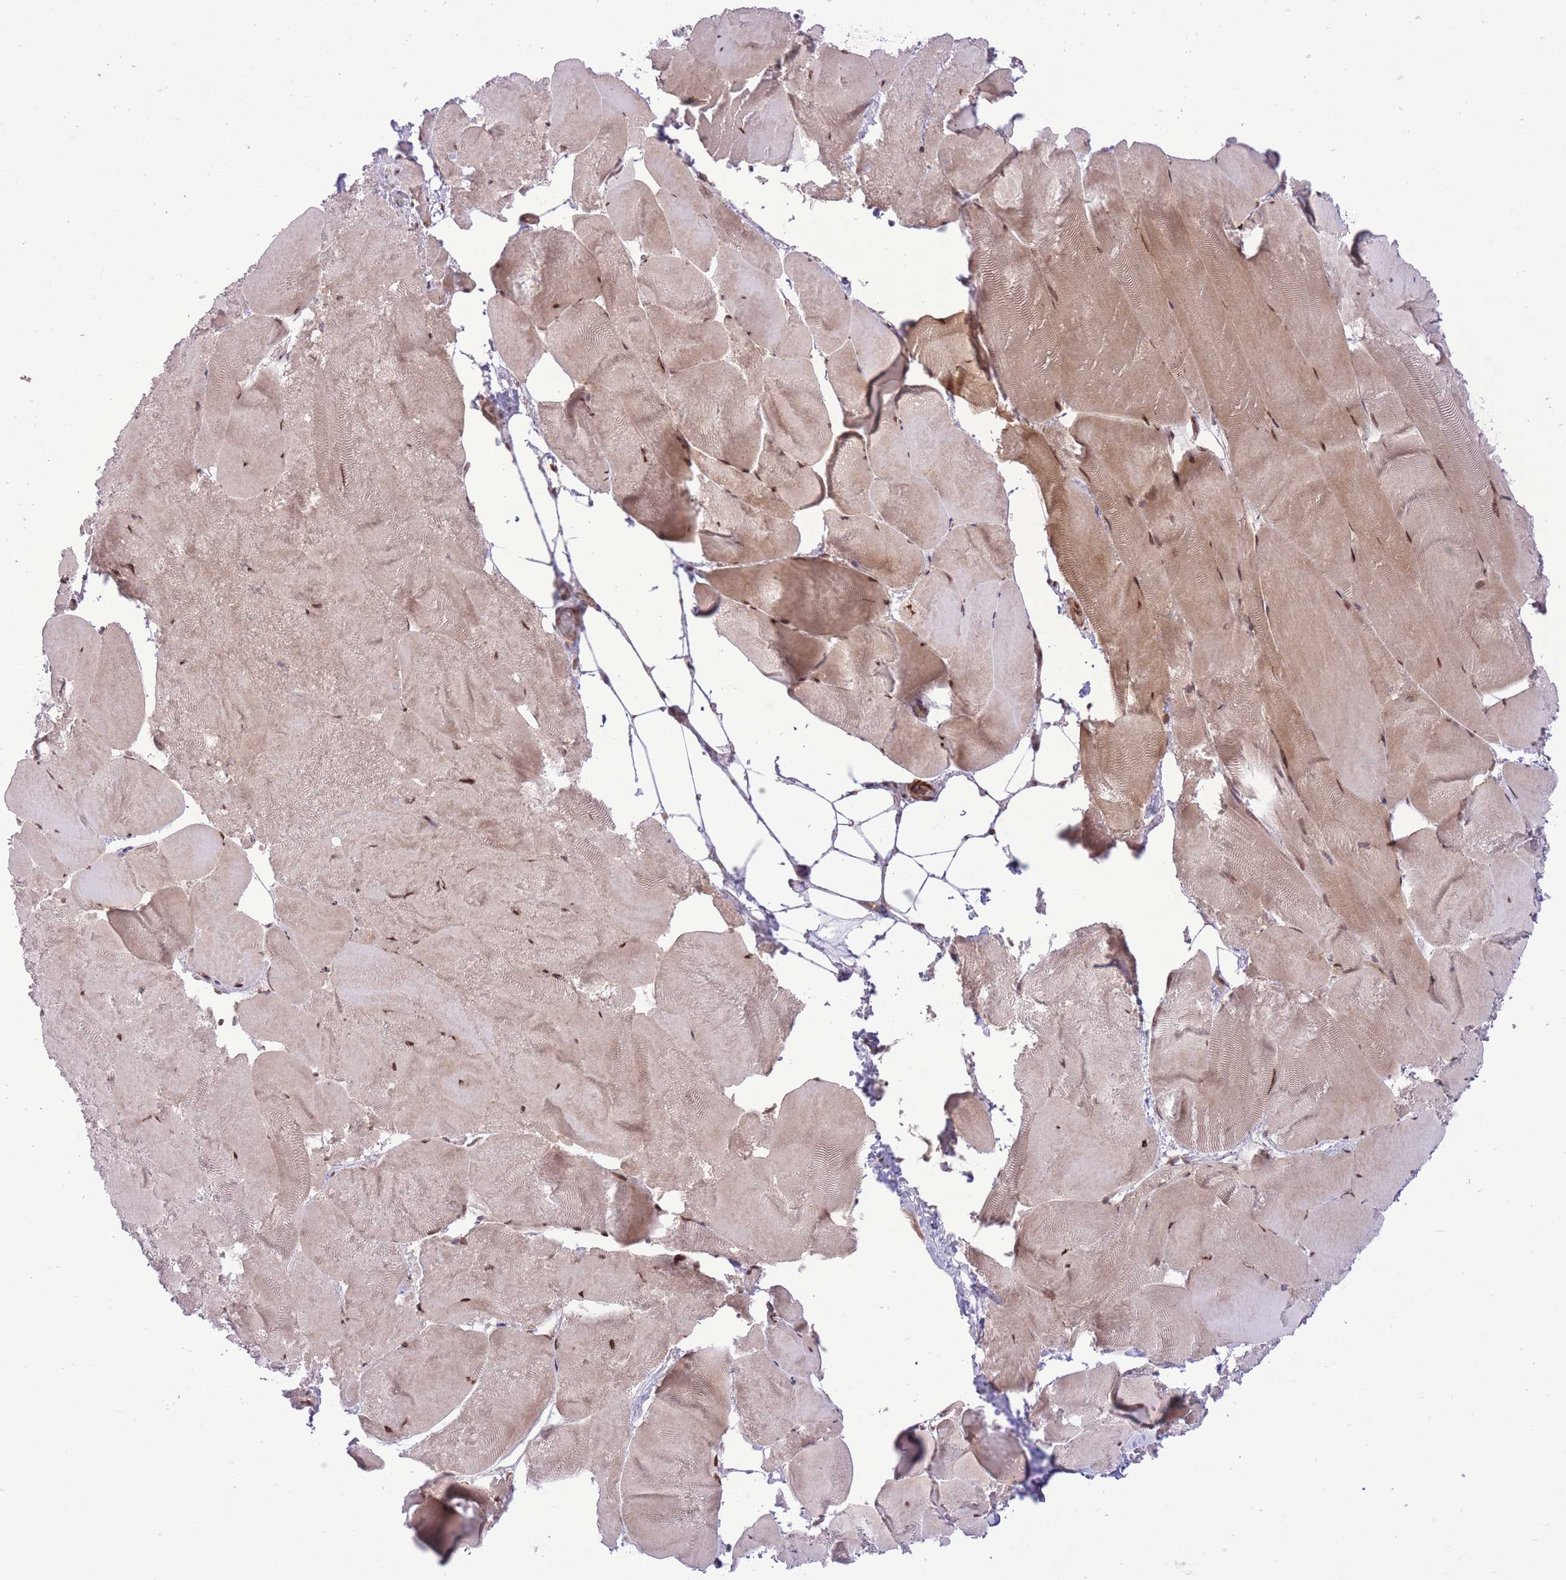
{"staining": {"intensity": "strong", "quantity": "25%-75%", "location": "cytoplasmic/membranous"}, "tissue": "skeletal muscle", "cell_type": "Myocytes", "image_type": "normal", "snomed": [{"axis": "morphology", "description": "Normal tissue, NOS"}, {"axis": "topography", "description": "Skeletal muscle"}], "caption": "An immunohistochemistry (IHC) image of benign tissue is shown. Protein staining in brown shows strong cytoplasmic/membranous positivity in skeletal muscle within myocytes. Nuclei are stained in blue.", "gene": "ZBED5", "patient": {"sex": "female", "age": 64}}